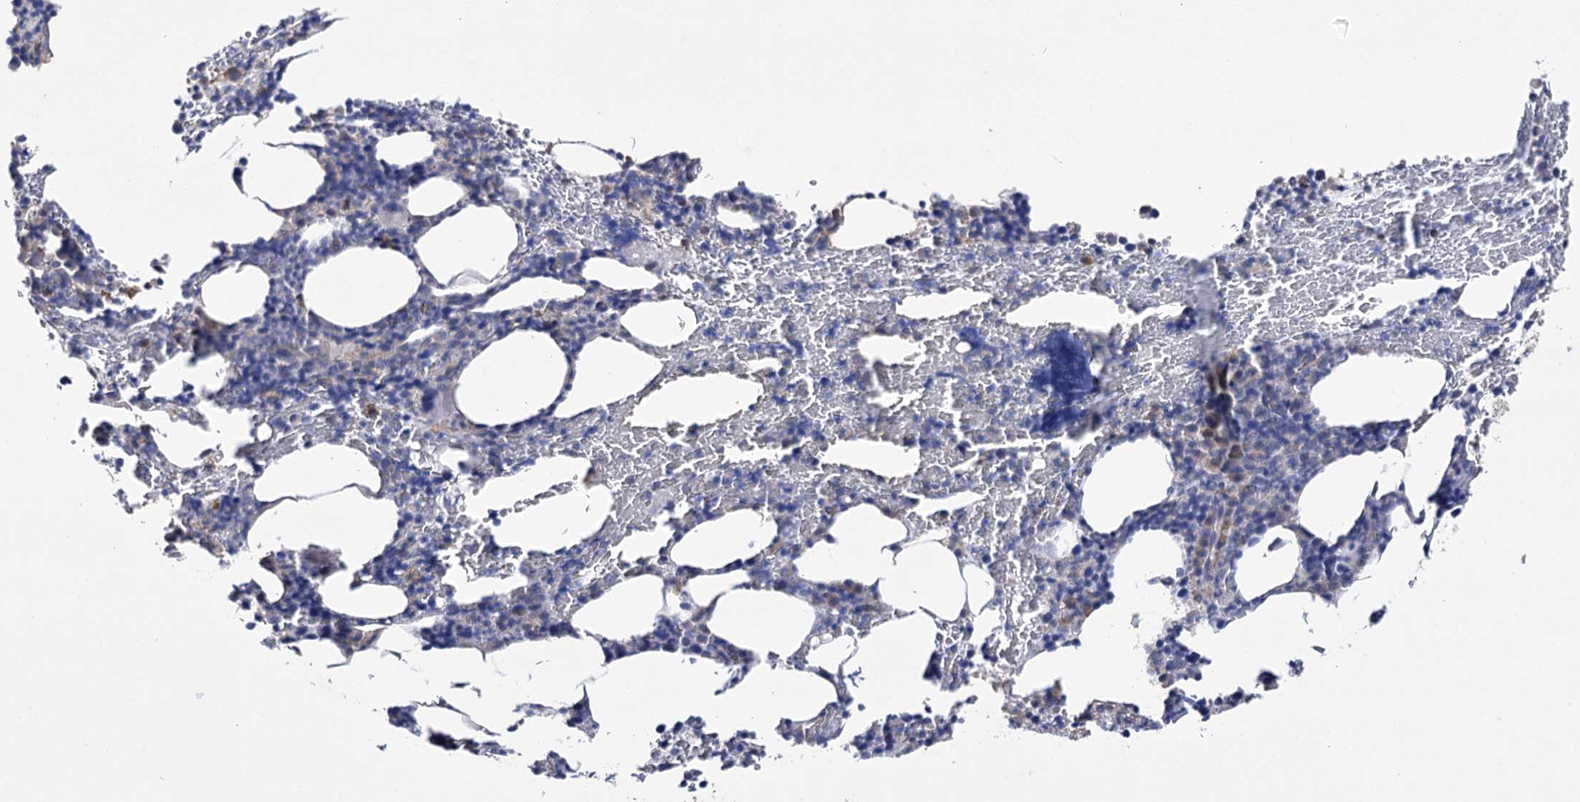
{"staining": {"intensity": "negative", "quantity": "none", "location": "none"}, "tissue": "bone marrow", "cell_type": "Hematopoietic cells", "image_type": "normal", "snomed": [{"axis": "morphology", "description": "Normal tissue, NOS"}, {"axis": "topography", "description": "Bone marrow"}], "caption": "Photomicrograph shows no significant protein positivity in hematopoietic cells of unremarkable bone marrow. Nuclei are stained in blue.", "gene": "PTER", "patient": {"sex": "male", "age": 62}}